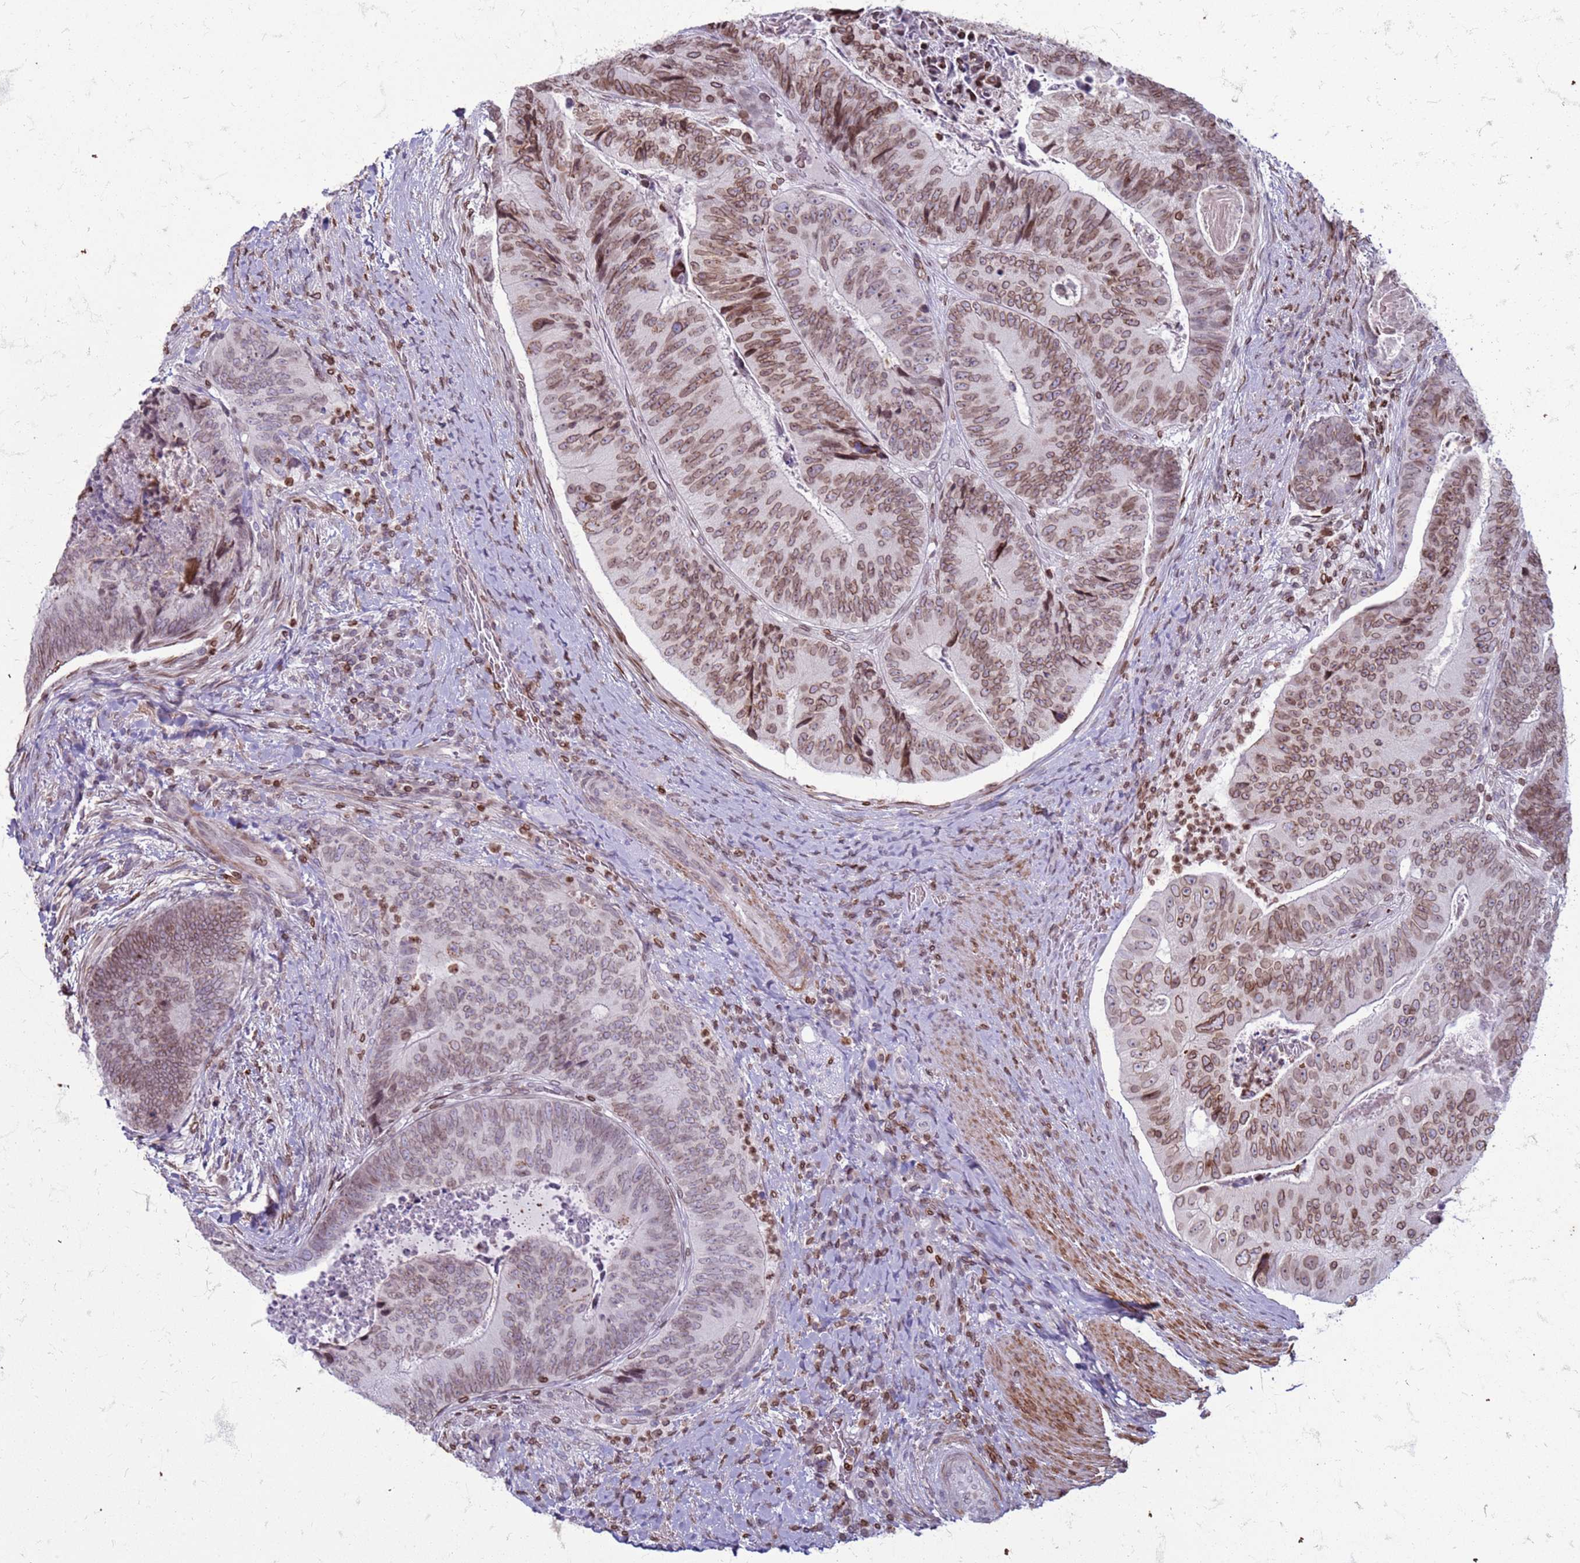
{"staining": {"intensity": "moderate", "quantity": ">75%", "location": "cytoplasmic/membranous,nuclear"}, "tissue": "colorectal cancer", "cell_type": "Tumor cells", "image_type": "cancer", "snomed": [{"axis": "morphology", "description": "Adenocarcinoma, NOS"}, {"axis": "topography", "description": "Colon"}], "caption": "Colorectal cancer stained with a protein marker demonstrates moderate staining in tumor cells.", "gene": "METTL25B", "patient": {"sex": "female", "age": 67}}